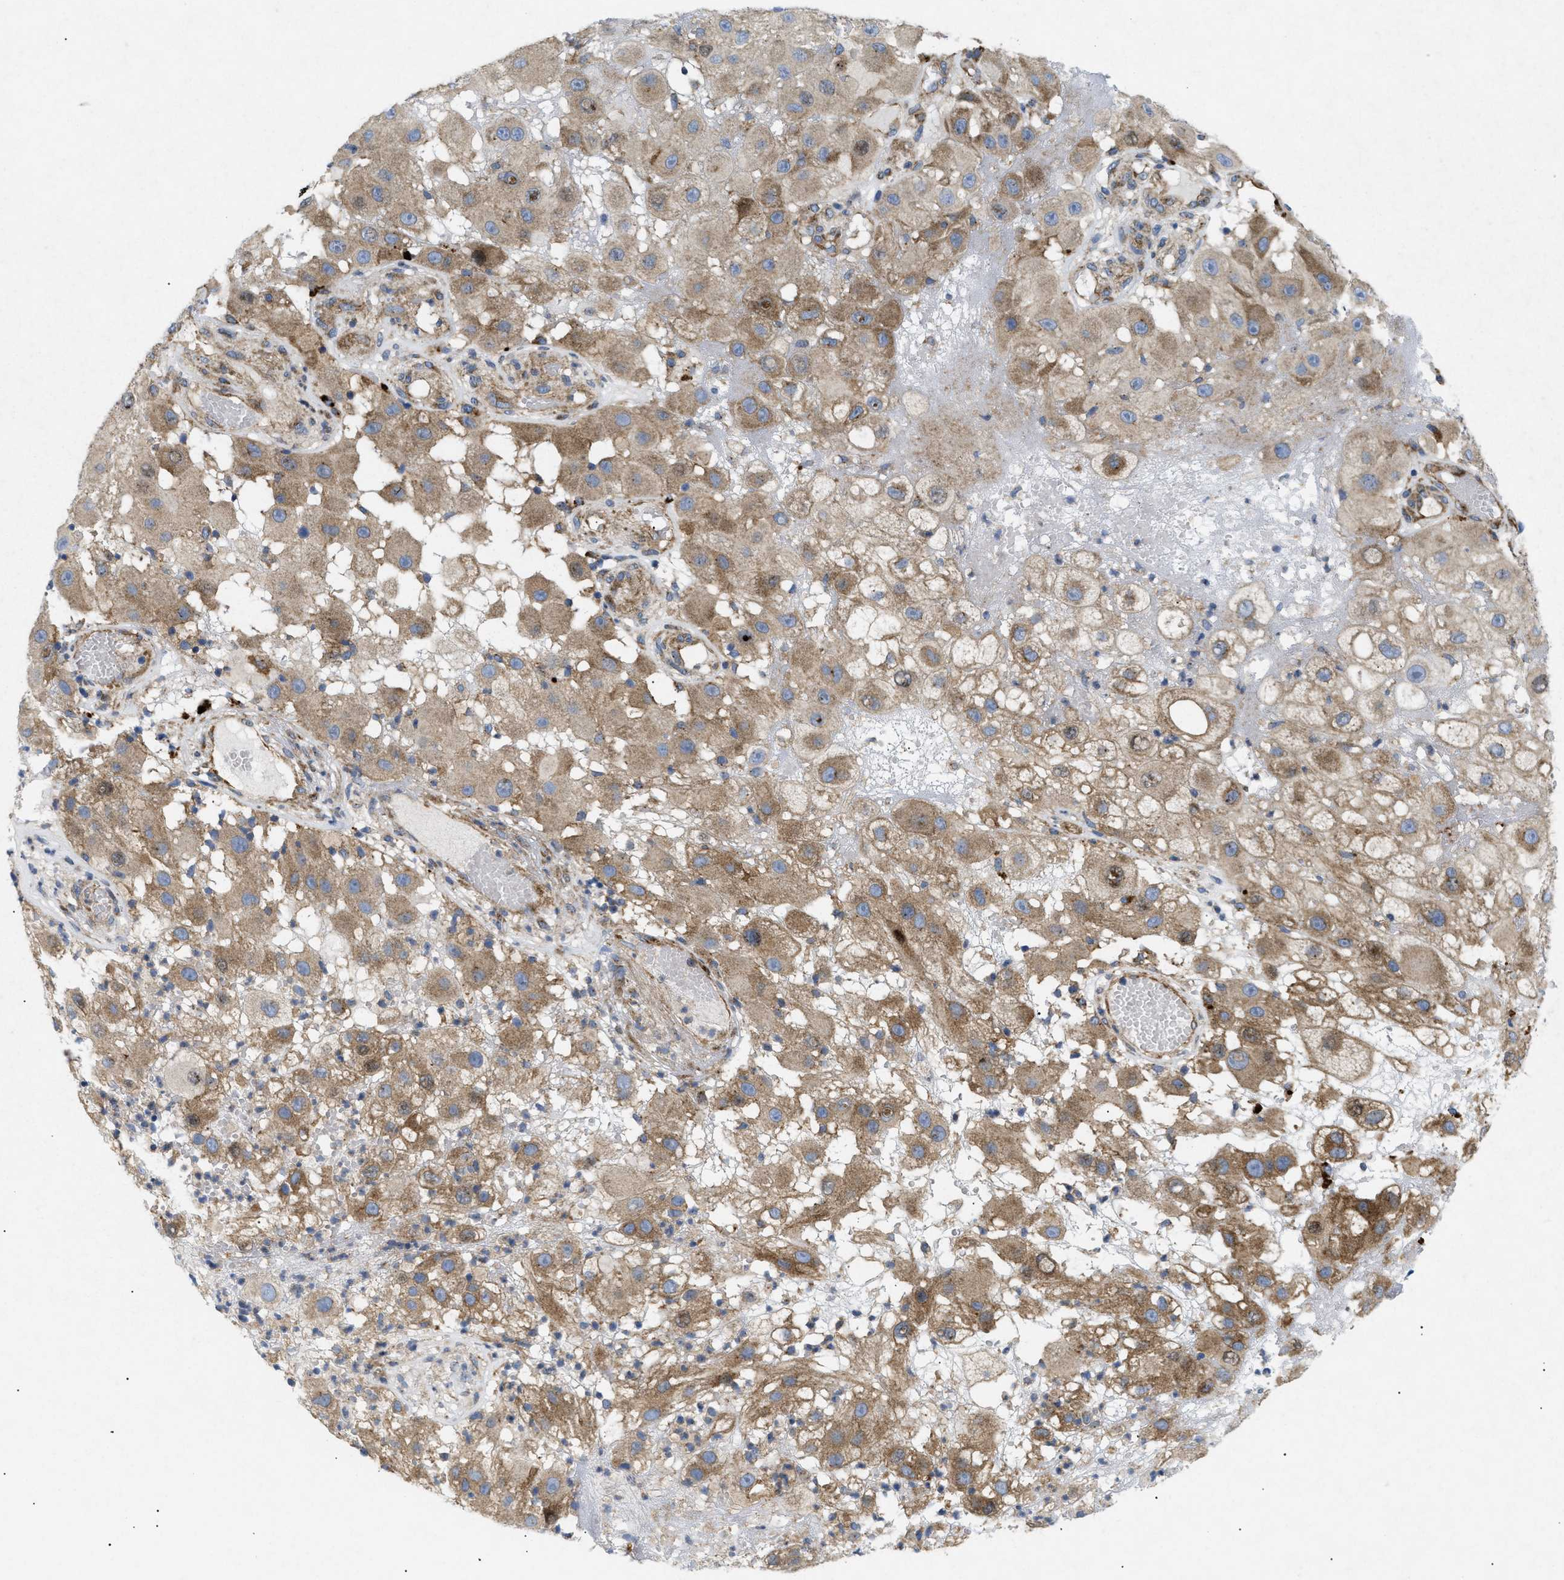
{"staining": {"intensity": "moderate", "quantity": ">75%", "location": "cytoplasmic/membranous"}, "tissue": "melanoma", "cell_type": "Tumor cells", "image_type": "cancer", "snomed": [{"axis": "morphology", "description": "Malignant melanoma, NOS"}, {"axis": "topography", "description": "Skin"}], "caption": "Melanoma stained with a protein marker shows moderate staining in tumor cells.", "gene": "DCTN4", "patient": {"sex": "female", "age": 81}}